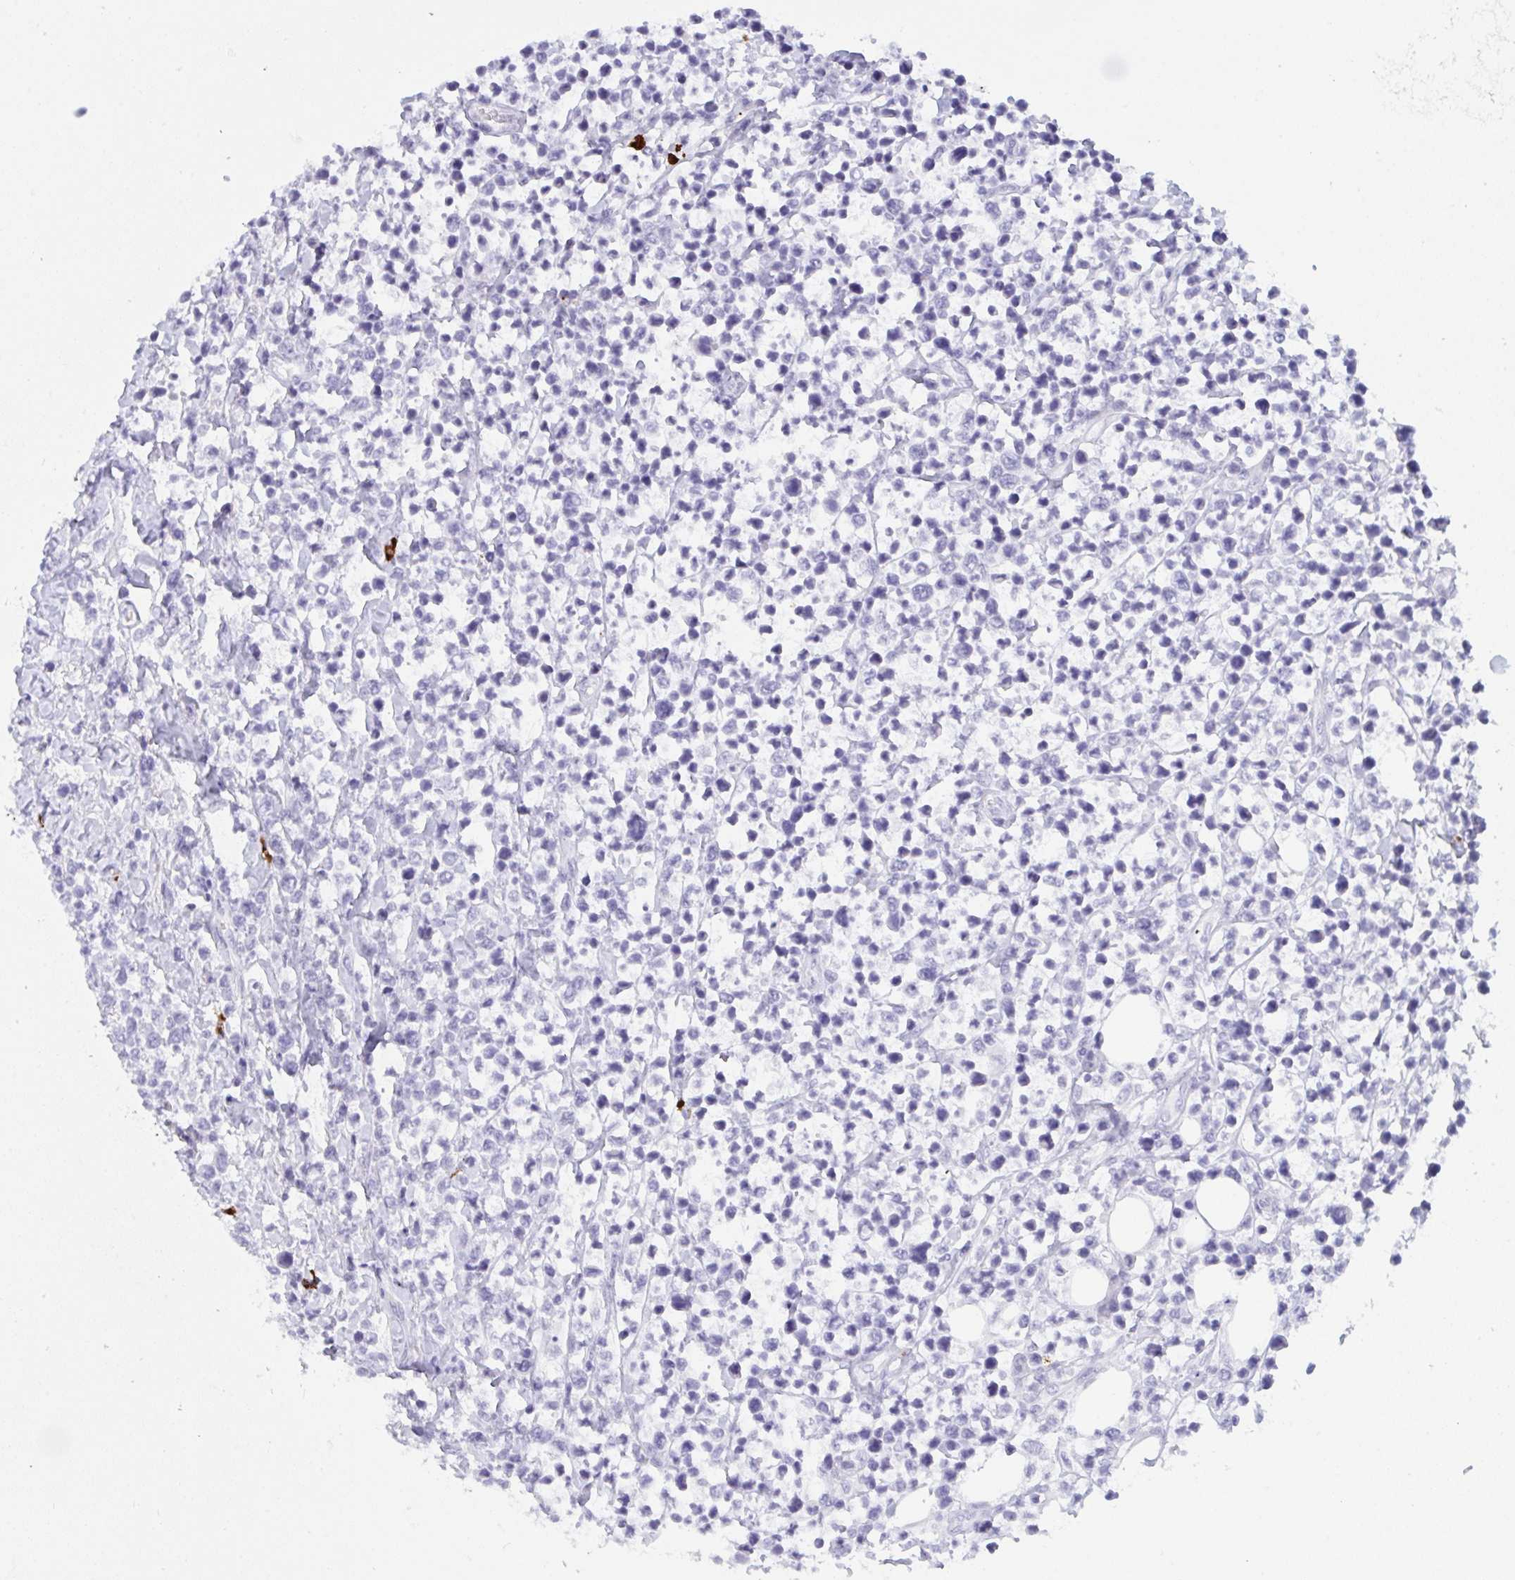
{"staining": {"intensity": "negative", "quantity": "none", "location": "none"}, "tissue": "lymphoma", "cell_type": "Tumor cells", "image_type": "cancer", "snomed": [{"axis": "morphology", "description": "Malignant lymphoma, non-Hodgkin's type, High grade"}, {"axis": "topography", "description": "Soft tissue"}], "caption": "This is a photomicrograph of IHC staining of lymphoma, which shows no positivity in tumor cells.", "gene": "ZNF684", "patient": {"sex": "female", "age": 56}}